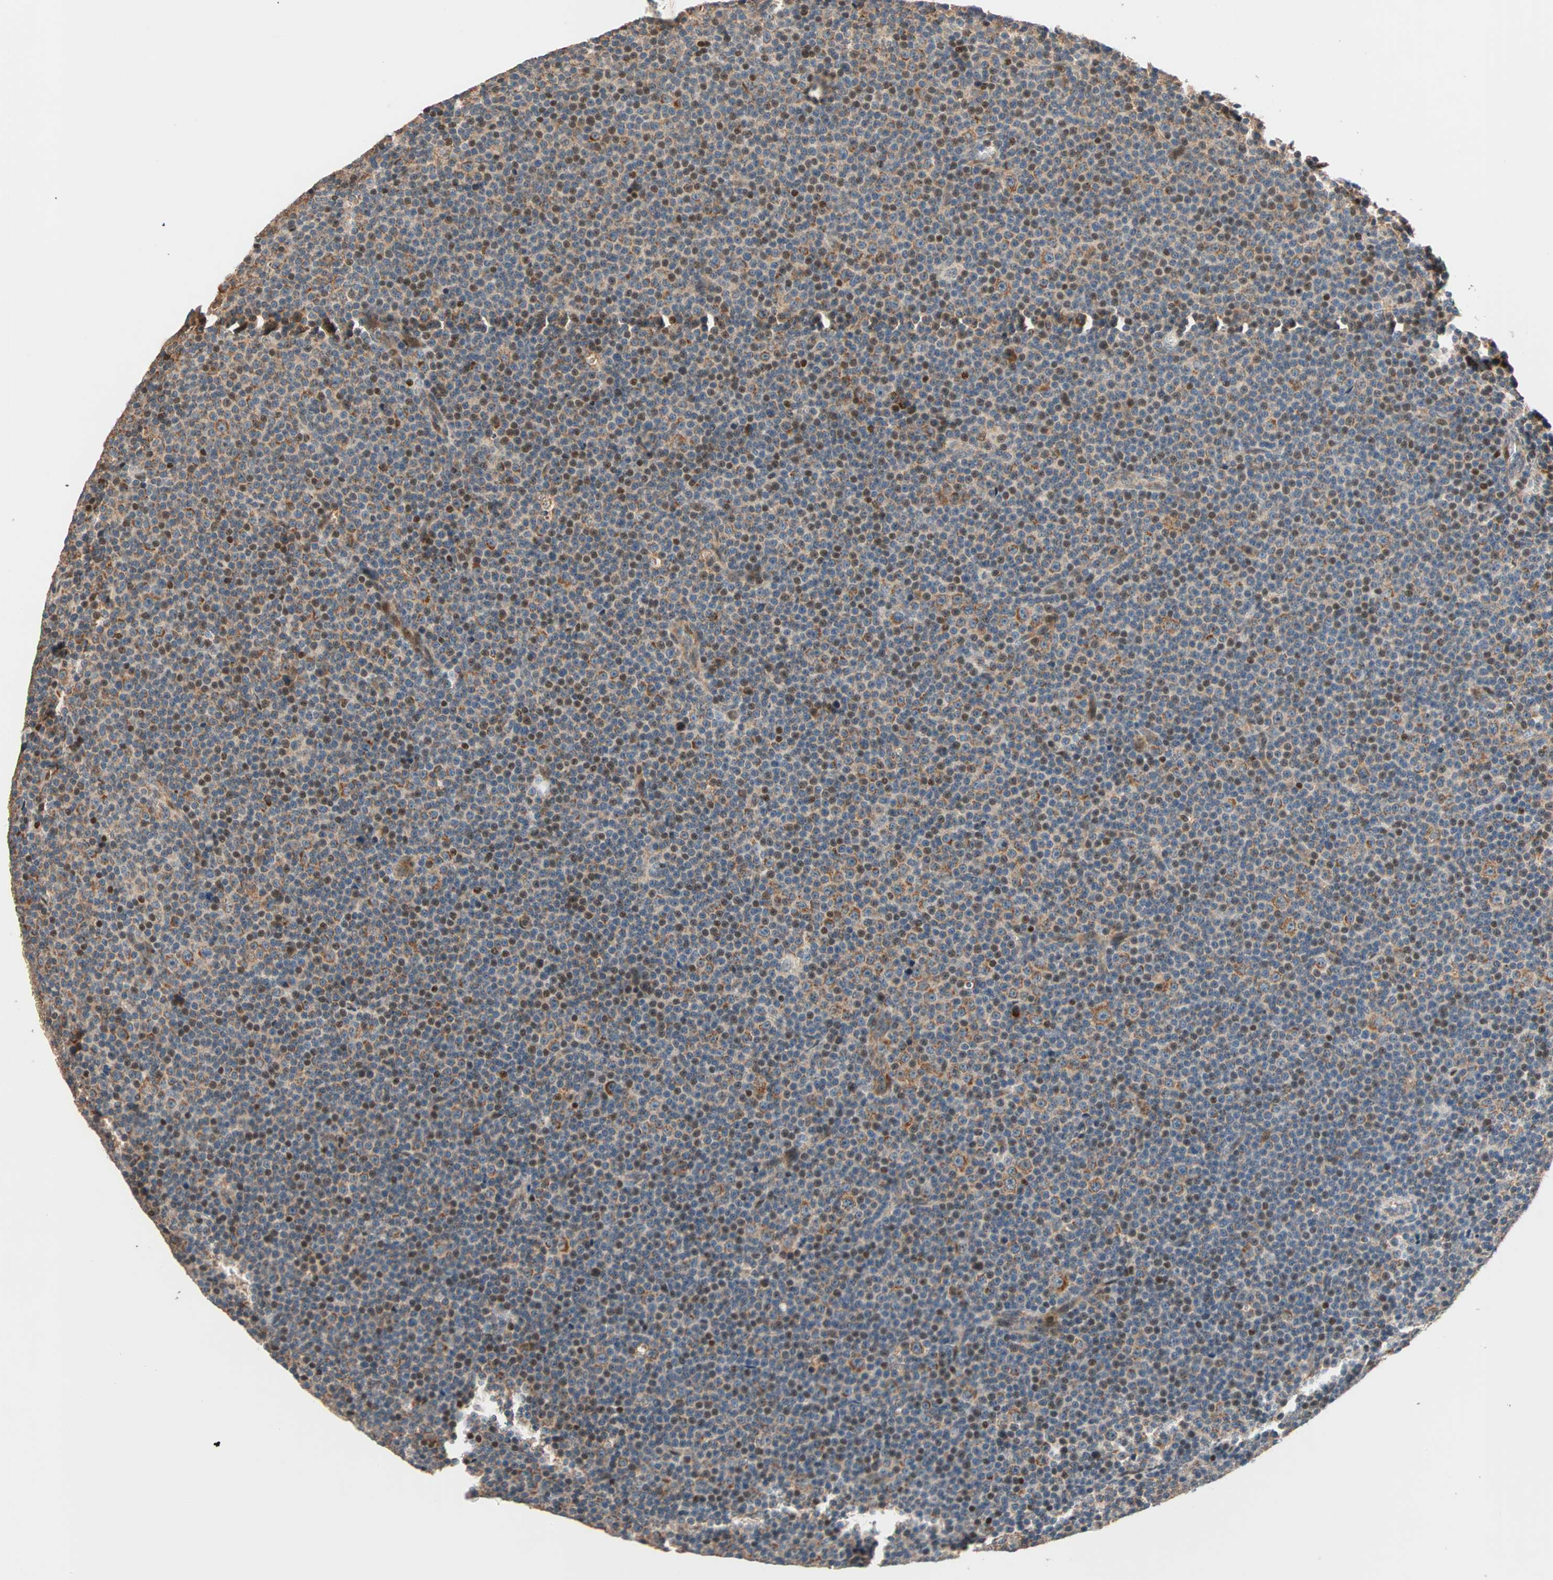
{"staining": {"intensity": "strong", "quantity": "25%-75%", "location": "cytoplasmic/membranous,nuclear"}, "tissue": "lymphoma", "cell_type": "Tumor cells", "image_type": "cancer", "snomed": [{"axis": "morphology", "description": "Malignant lymphoma, non-Hodgkin's type, Low grade"}, {"axis": "topography", "description": "Lymph node"}], "caption": "Human lymphoma stained with a brown dye demonstrates strong cytoplasmic/membranous and nuclear positive expression in approximately 25%-75% of tumor cells.", "gene": "HECW1", "patient": {"sex": "female", "age": 67}}